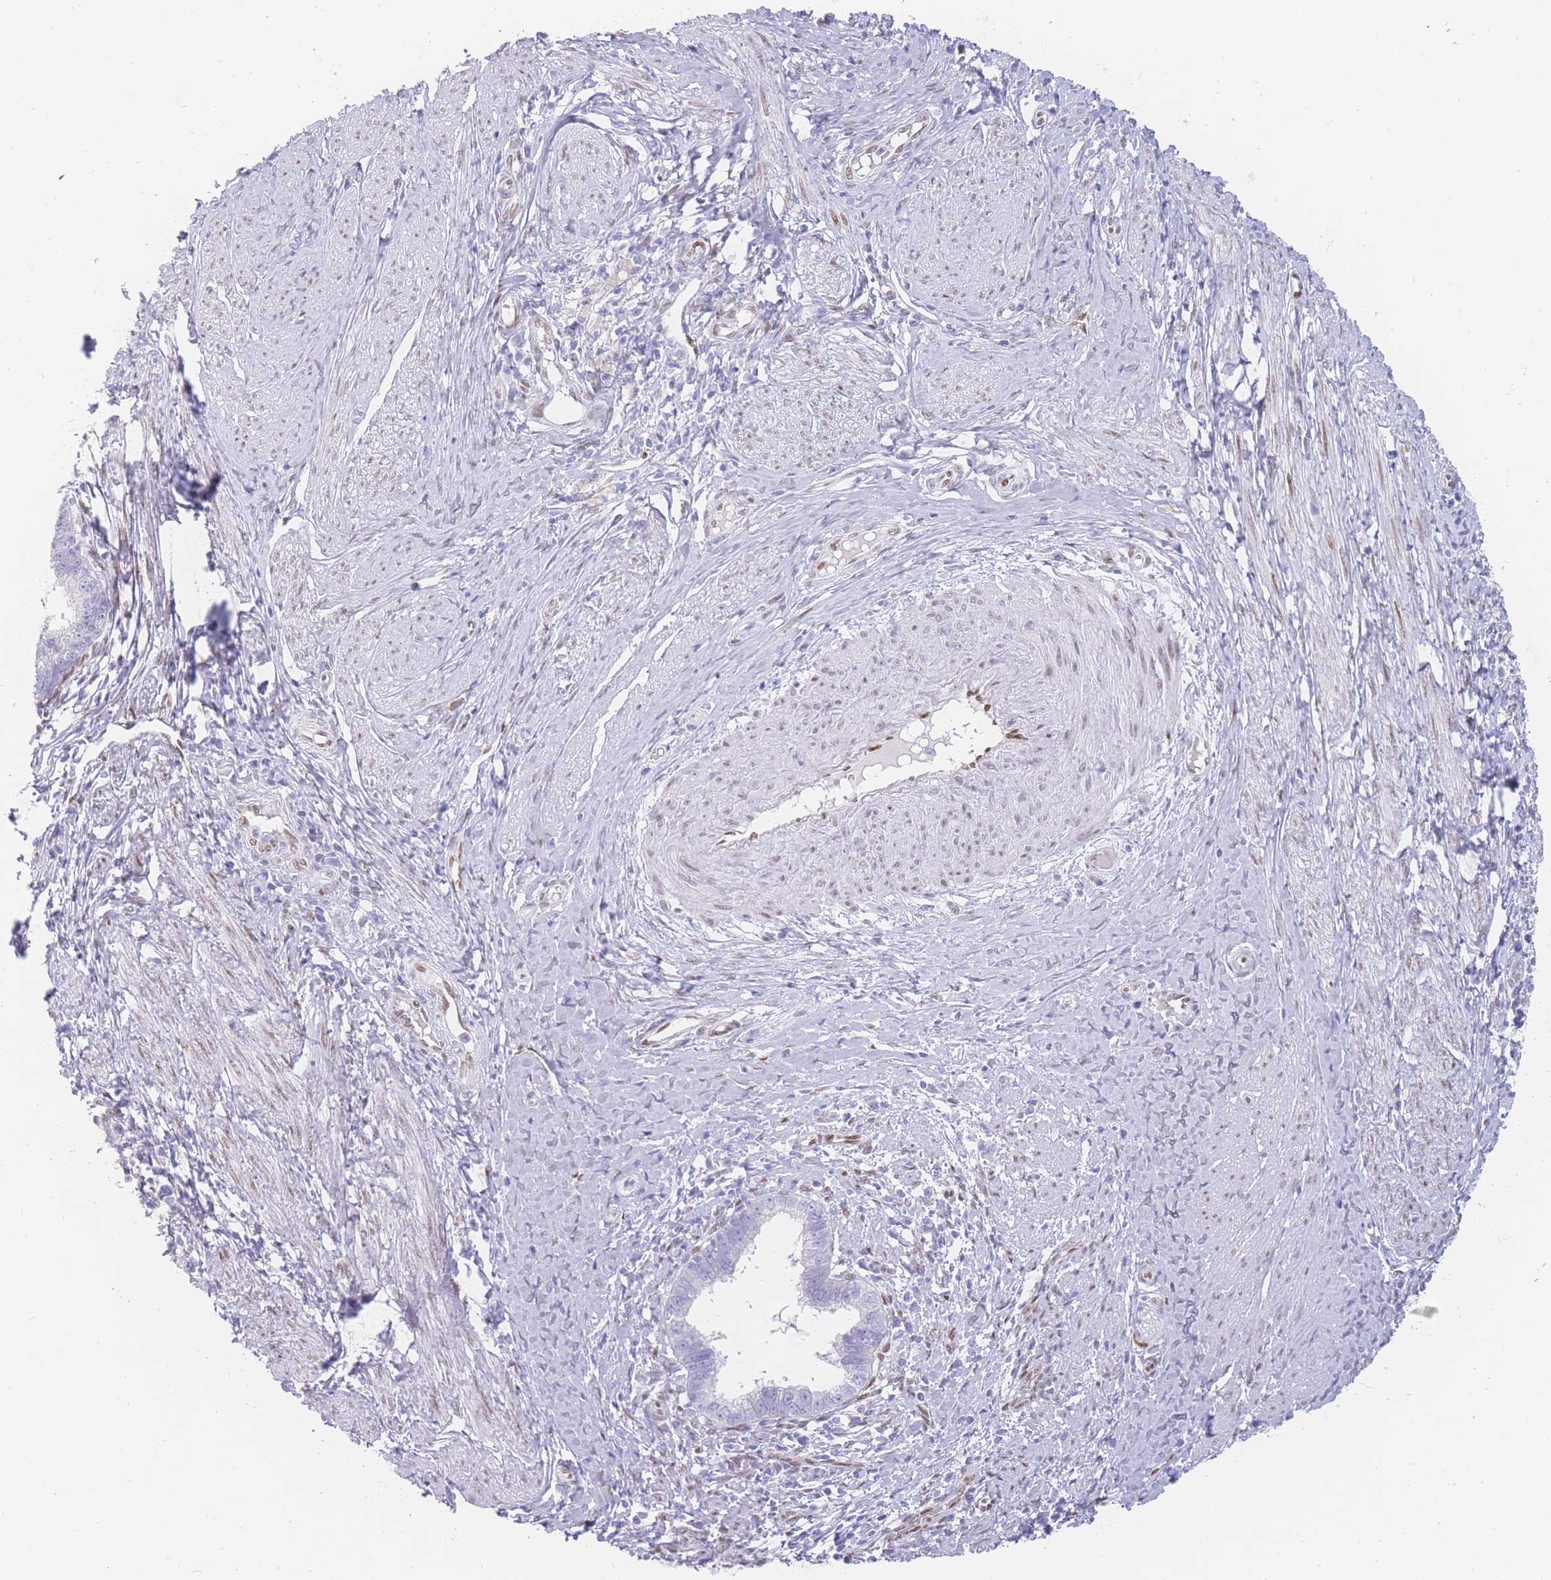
{"staining": {"intensity": "negative", "quantity": "none", "location": "none"}, "tissue": "cervical cancer", "cell_type": "Tumor cells", "image_type": "cancer", "snomed": [{"axis": "morphology", "description": "Adenocarcinoma, NOS"}, {"axis": "topography", "description": "Cervix"}], "caption": "This is an immunohistochemistry (IHC) histopathology image of cervical cancer (adenocarcinoma). There is no positivity in tumor cells.", "gene": "PSMB5", "patient": {"sex": "female", "age": 36}}